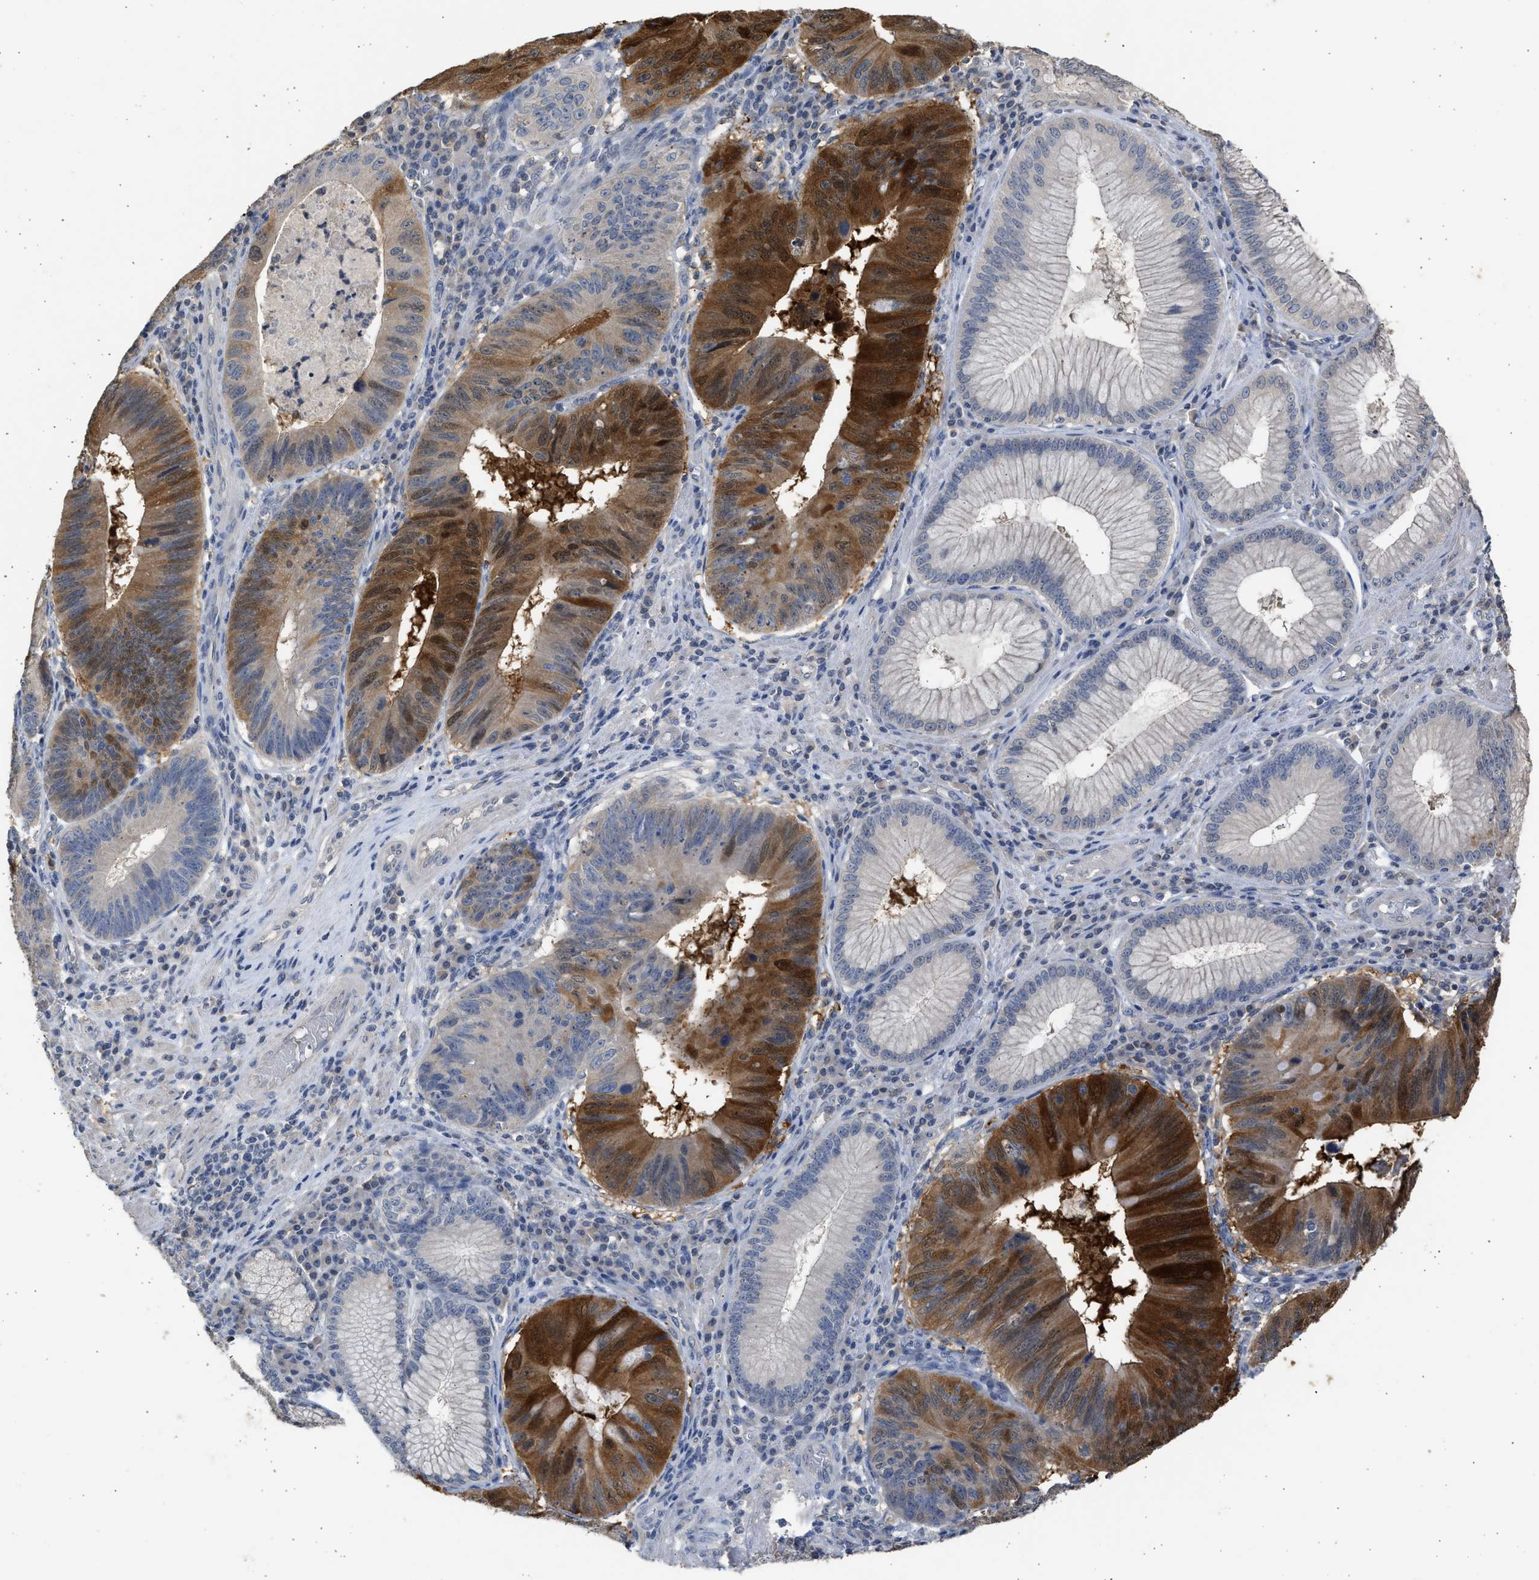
{"staining": {"intensity": "strong", "quantity": "25%-75%", "location": "cytoplasmic/membranous,nuclear"}, "tissue": "stomach cancer", "cell_type": "Tumor cells", "image_type": "cancer", "snomed": [{"axis": "morphology", "description": "Adenocarcinoma, NOS"}, {"axis": "topography", "description": "Stomach"}], "caption": "Immunohistochemical staining of stomach cancer (adenocarcinoma) shows strong cytoplasmic/membranous and nuclear protein positivity in about 25%-75% of tumor cells. (DAB IHC with brightfield microscopy, high magnification).", "gene": "SULT2A1", "patient": {"sex": "male", "age": 59}}